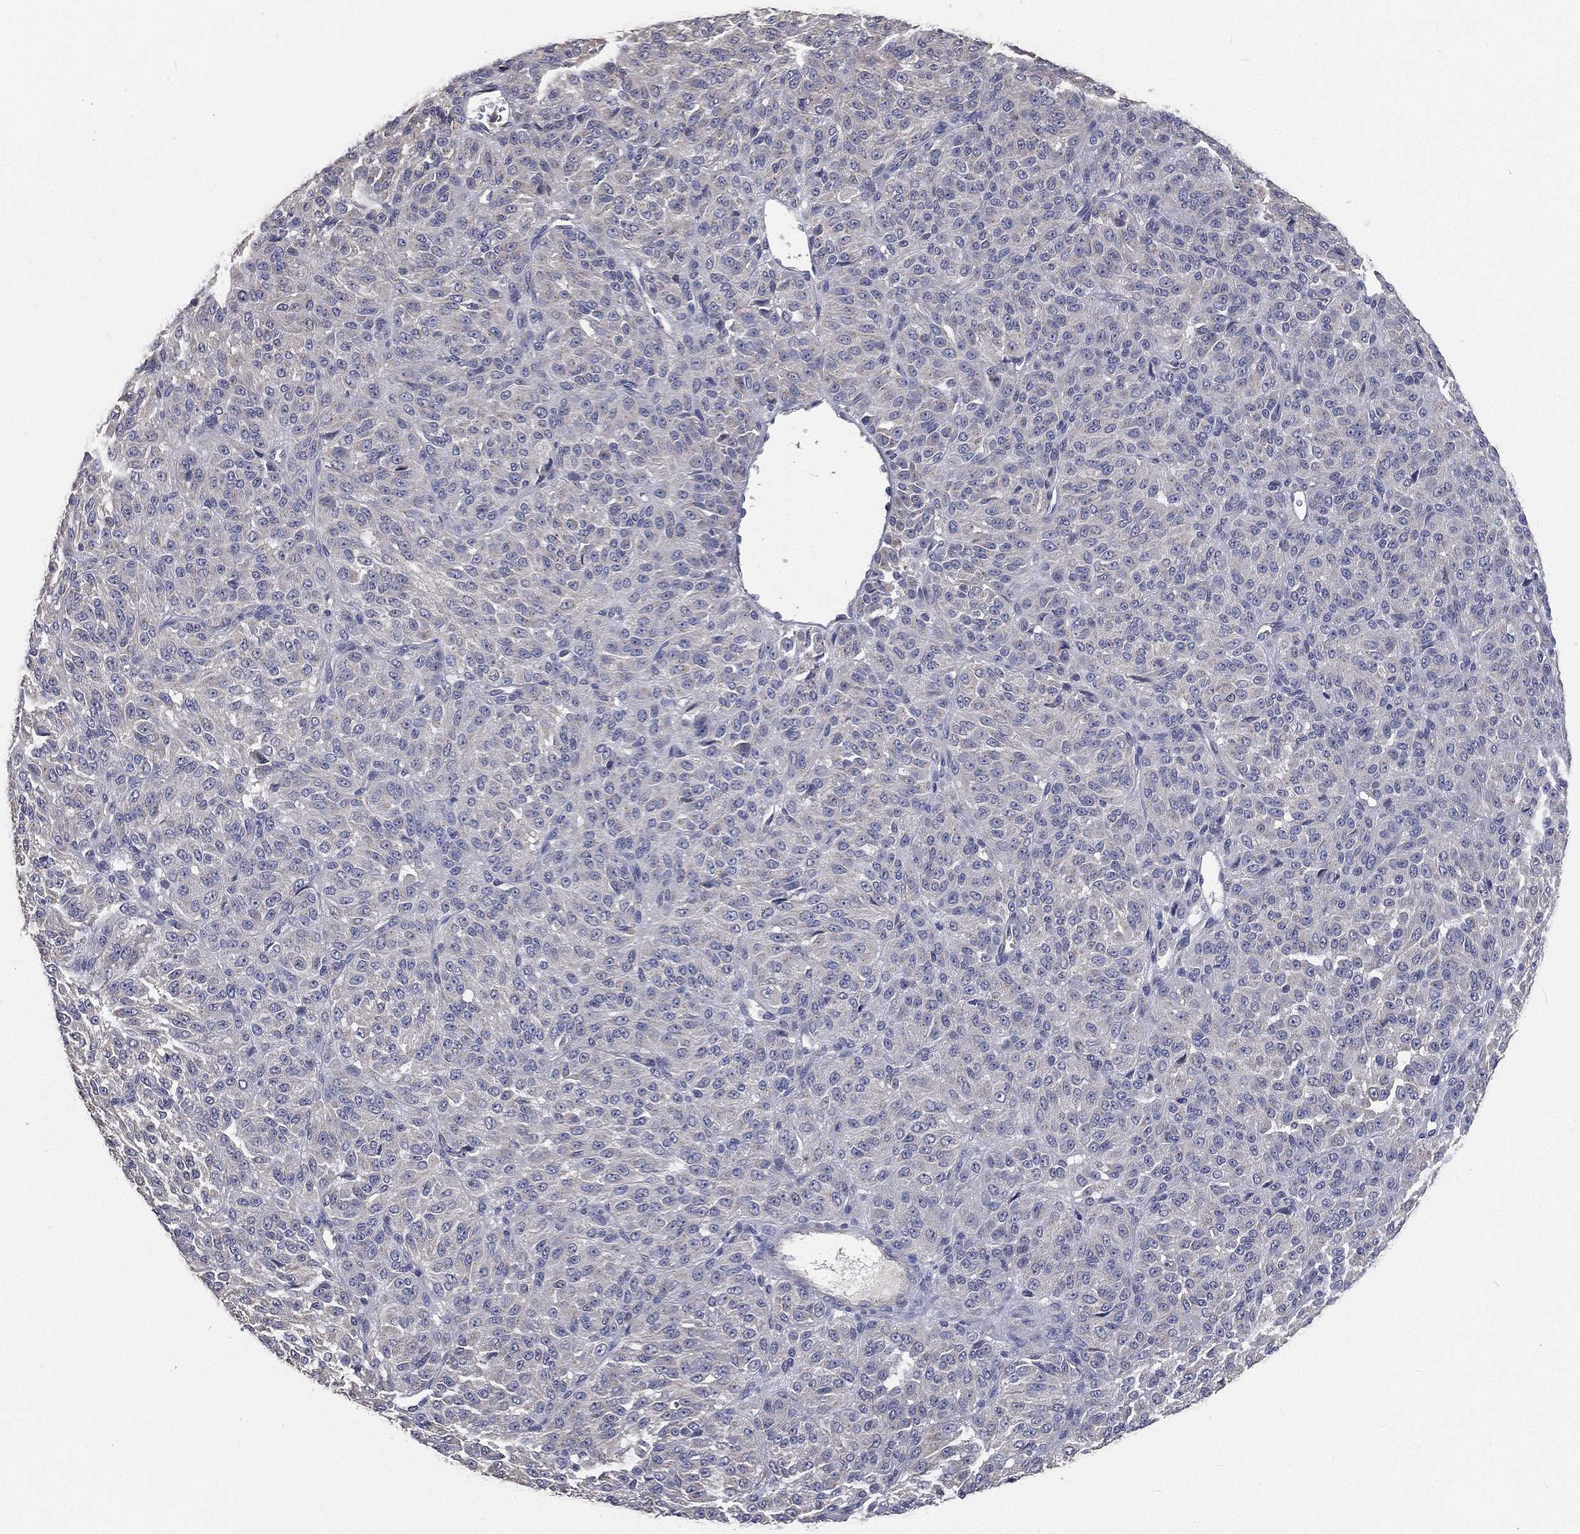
{"staining": {"intensity": "negative", "quantity": "none", "location": "none"}, "tissue": "melanoma", "cell_type": "Tumor cells", "image_type": "cancer", "snomed": [{"axis": "morphology", "description": "Malignant melanoma, Metastatic site"}, {"axis": "topography", "description": "Brain"}], "caption": "Immunohistochemical staining of human melanoma demonstrates no significant staining in tumor cells. (IHC, brightfield microscopy, high magnification).", "gene": "CROCC", "patient": {"sex": "female", "age": 56}}